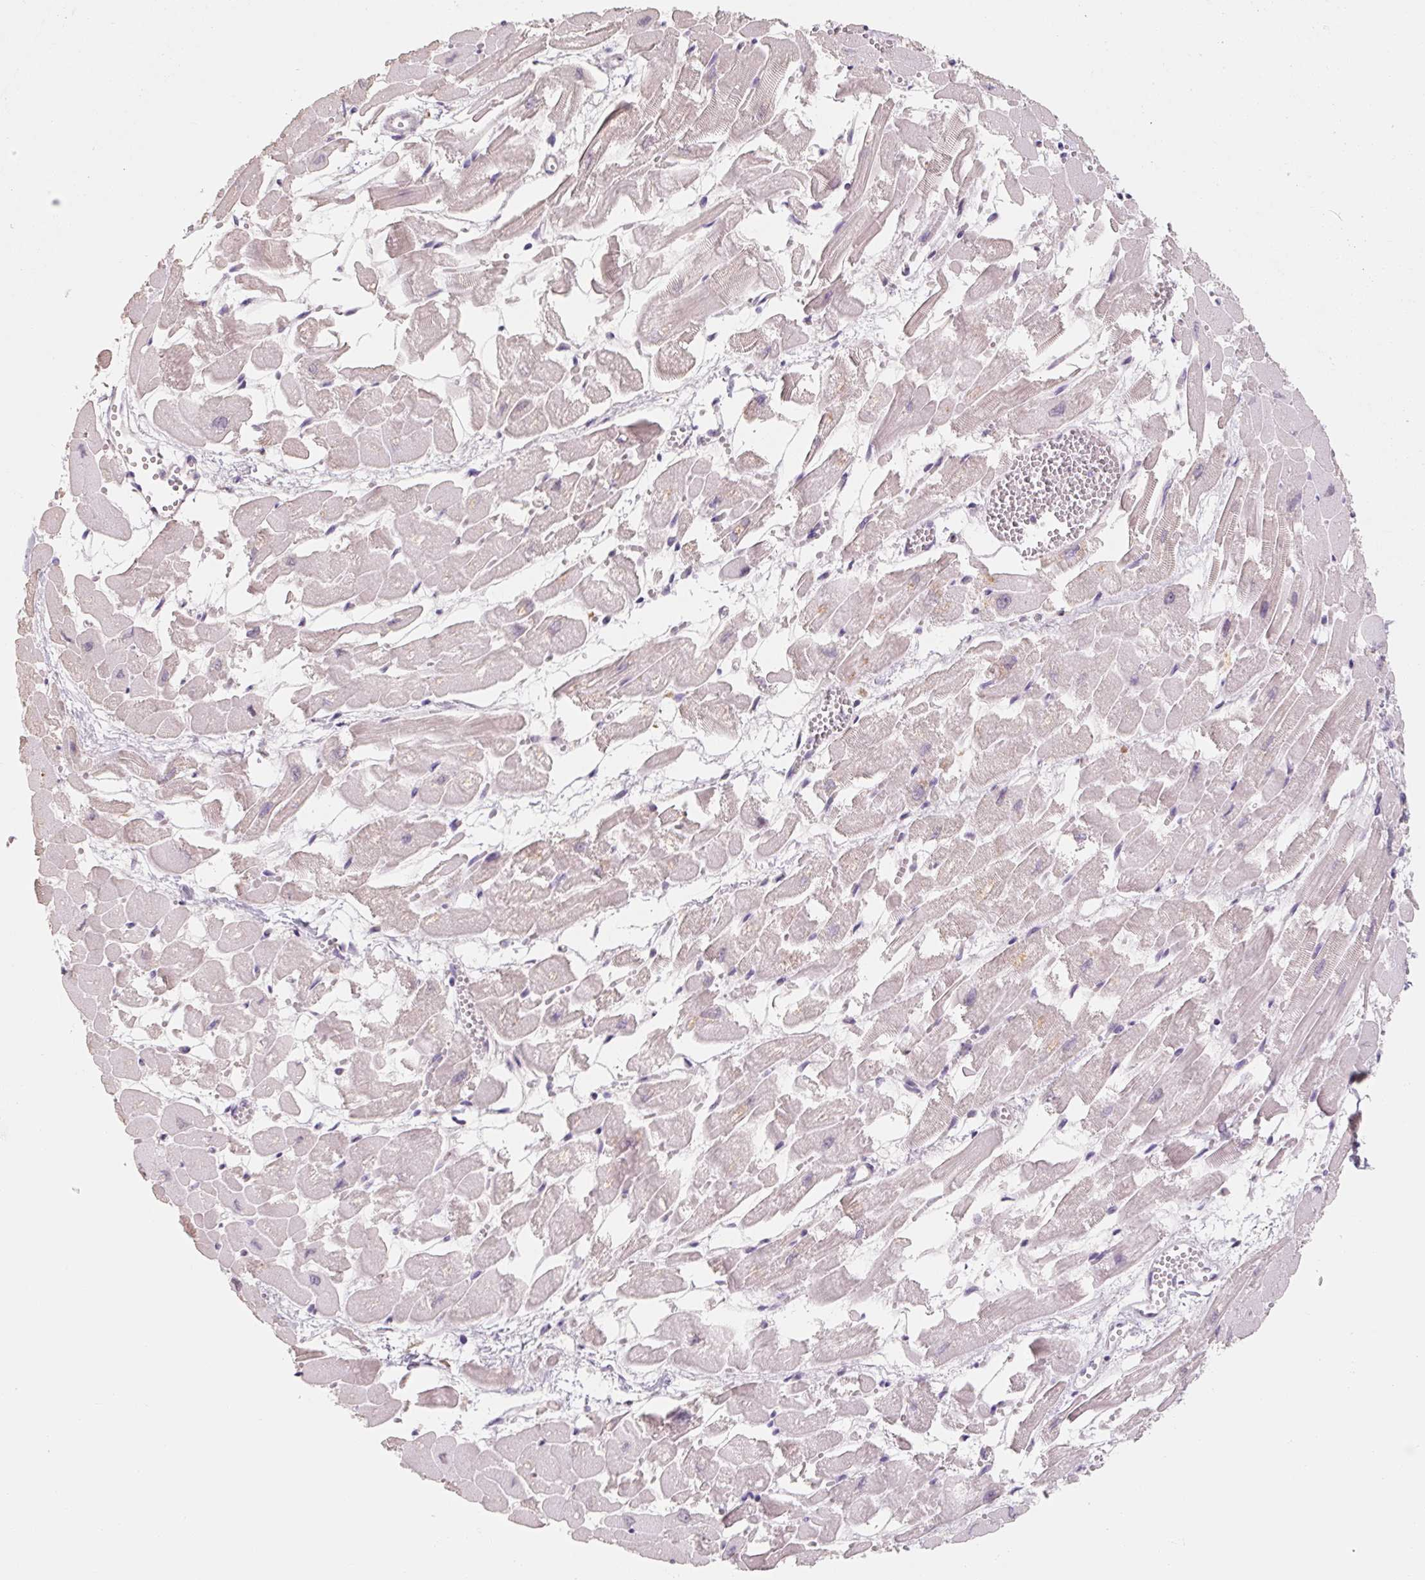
{"staining": {"intensity": "weak", "quantity": "<25%", "location": "cytoplasmic/membranous"}, "tissue": "heart muscle", "cell_type": "Cardiomyocytes", "image_type": "normal", "snomed": [{"axis": "morphology", "description": "Normal tissue, NOS"}, {"axis": "topography", "description": "Heart"}], "caption": "Immunohistochemistry (IHC) photomicrograph of benign human heart muscle stained for a protein (brown), which shows no expression in cardiomyocytes.", "gene": "CAPZA3", "patient": {"sex": "female", "age": 52}}